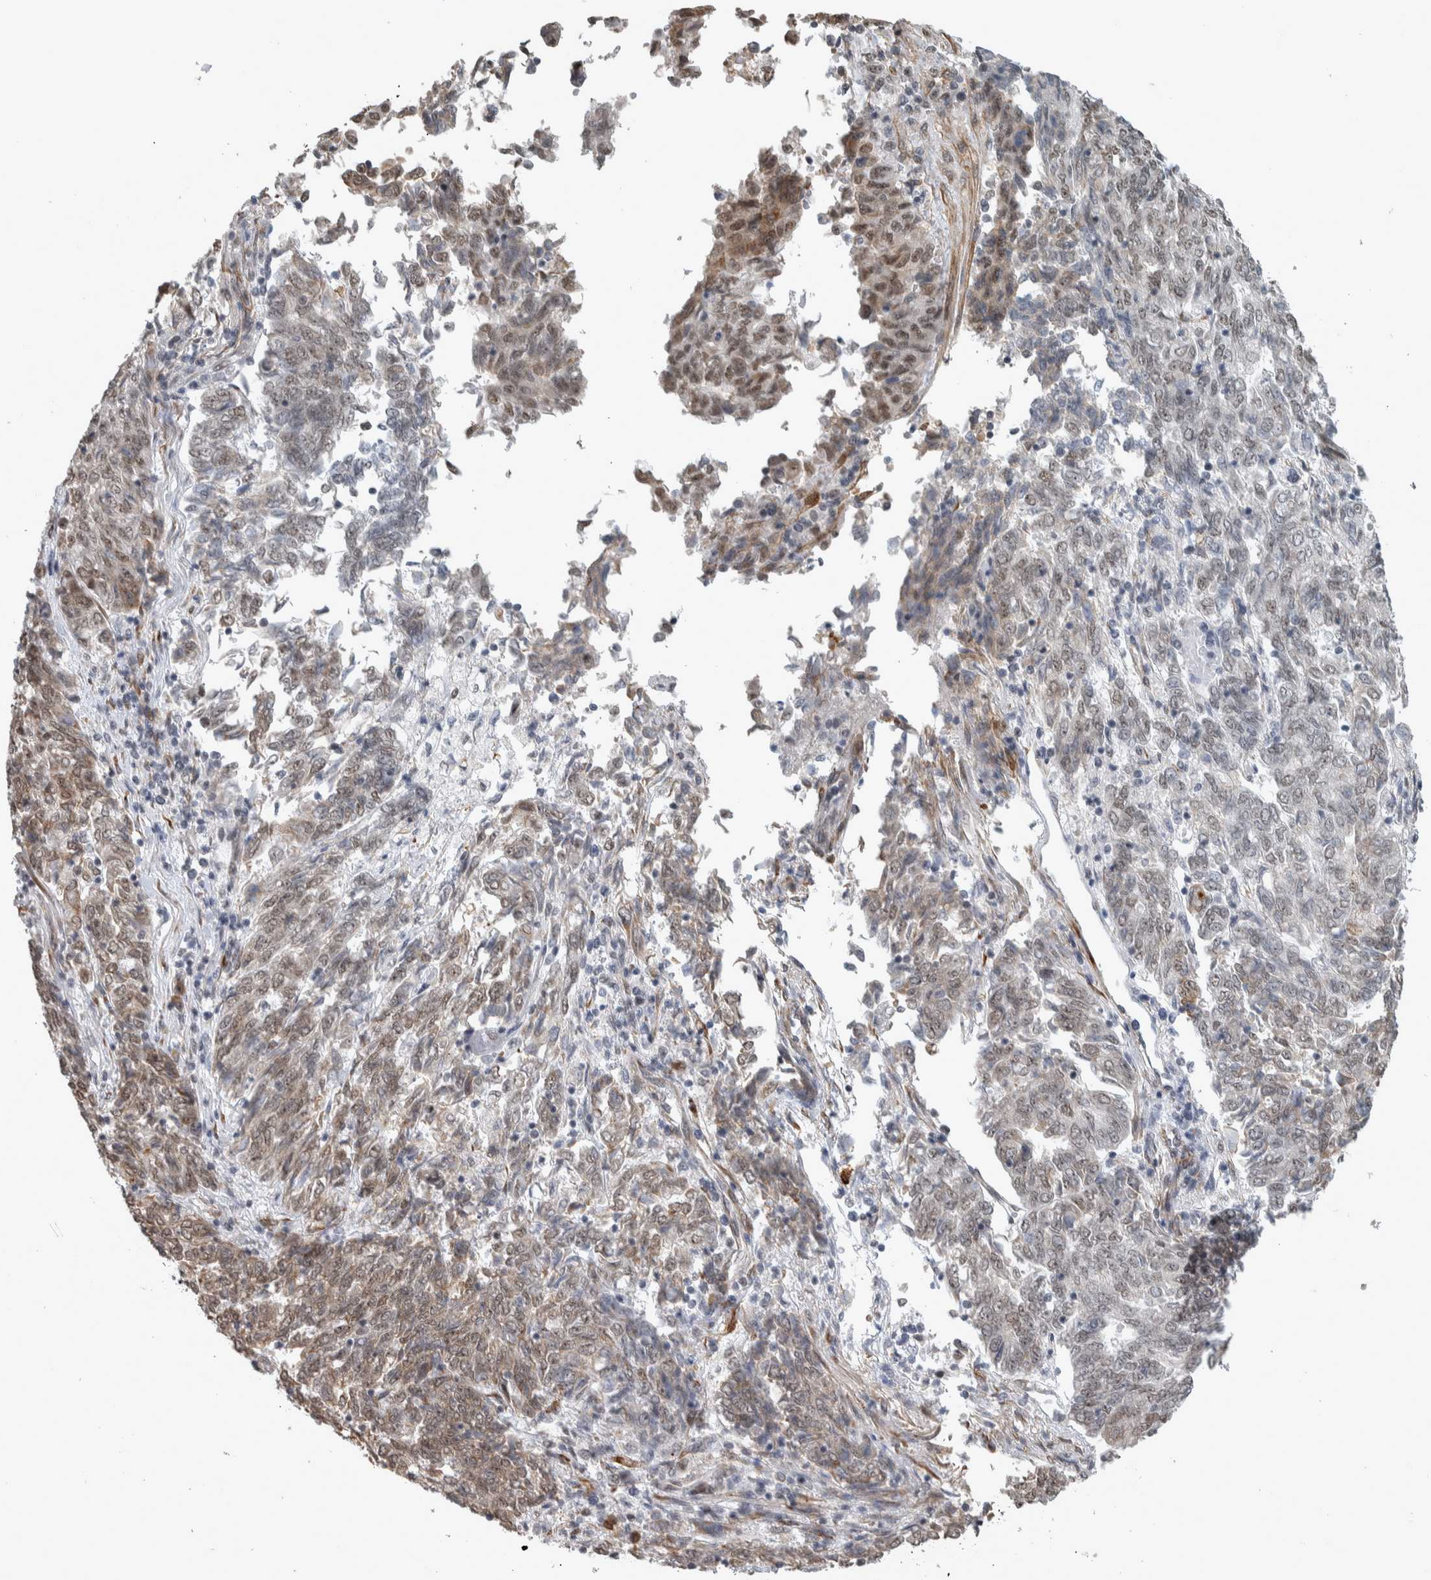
{"staining": {"intensity": "weak", "quantity": ">75%", "location": "nuclear"}, "tissue": "endometrial cancer", "cell_type": "Tumor cells", "image_type": "cancer", "snomed": [{"axis": "morphology", "description": "Adenocarcinoma, NOS"}, {"axis": "topography", "description": "Endometrium"}], "caption": "Immunohistochemistry (IHC) image of endometrial adenocarcinoma stained for a protein (brown), which displays low levels of weak nuclear expression in approximately >75% of tumor cells.", "gene": "DDX42", "patient": {"sex": "female", "age": 80}}